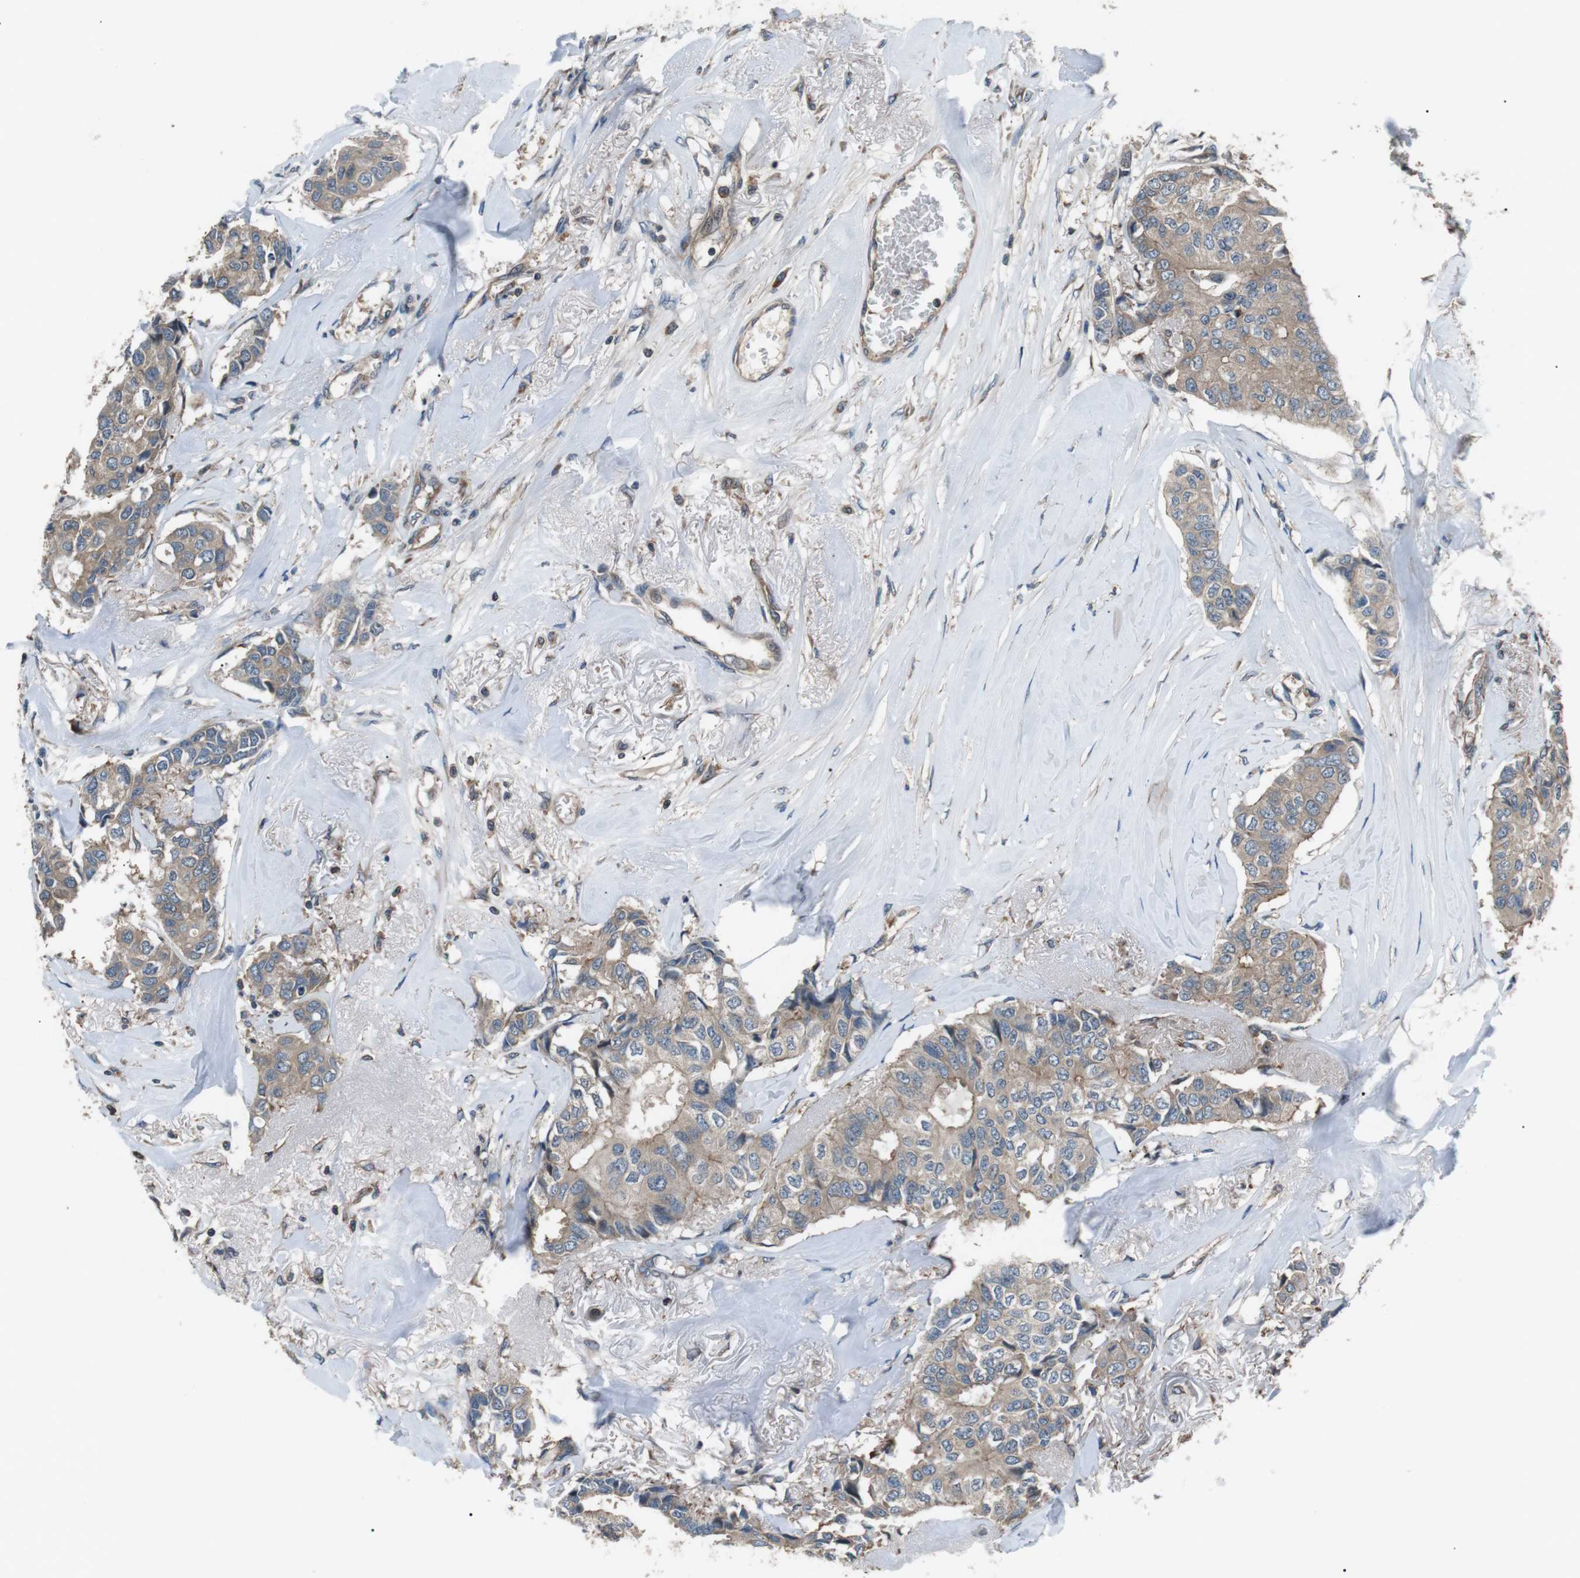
{"staining": {"intensity": "moderate", "quantity": ">75%", "location": "cytoplasmic/membranous"}, "tissue": "breast cancer", "cell_type": "Tumor cells", "image_type": "cancer", "snomed": [{"axis": "morphology", "description": "Duct carcinoma"}, {"axis": "topography", "description": "Breast"}], "caption": "Tumor cells show medium levels of moderate cytoplasmic/membranous expression in about >75% of cells in human breast cancer. (DAB (3,3'-diaminobenzidine) IHC with brightfield microscopy, high magnification).", "gene": "GPR161", "patient": {"sex": "female", "age": 80}}